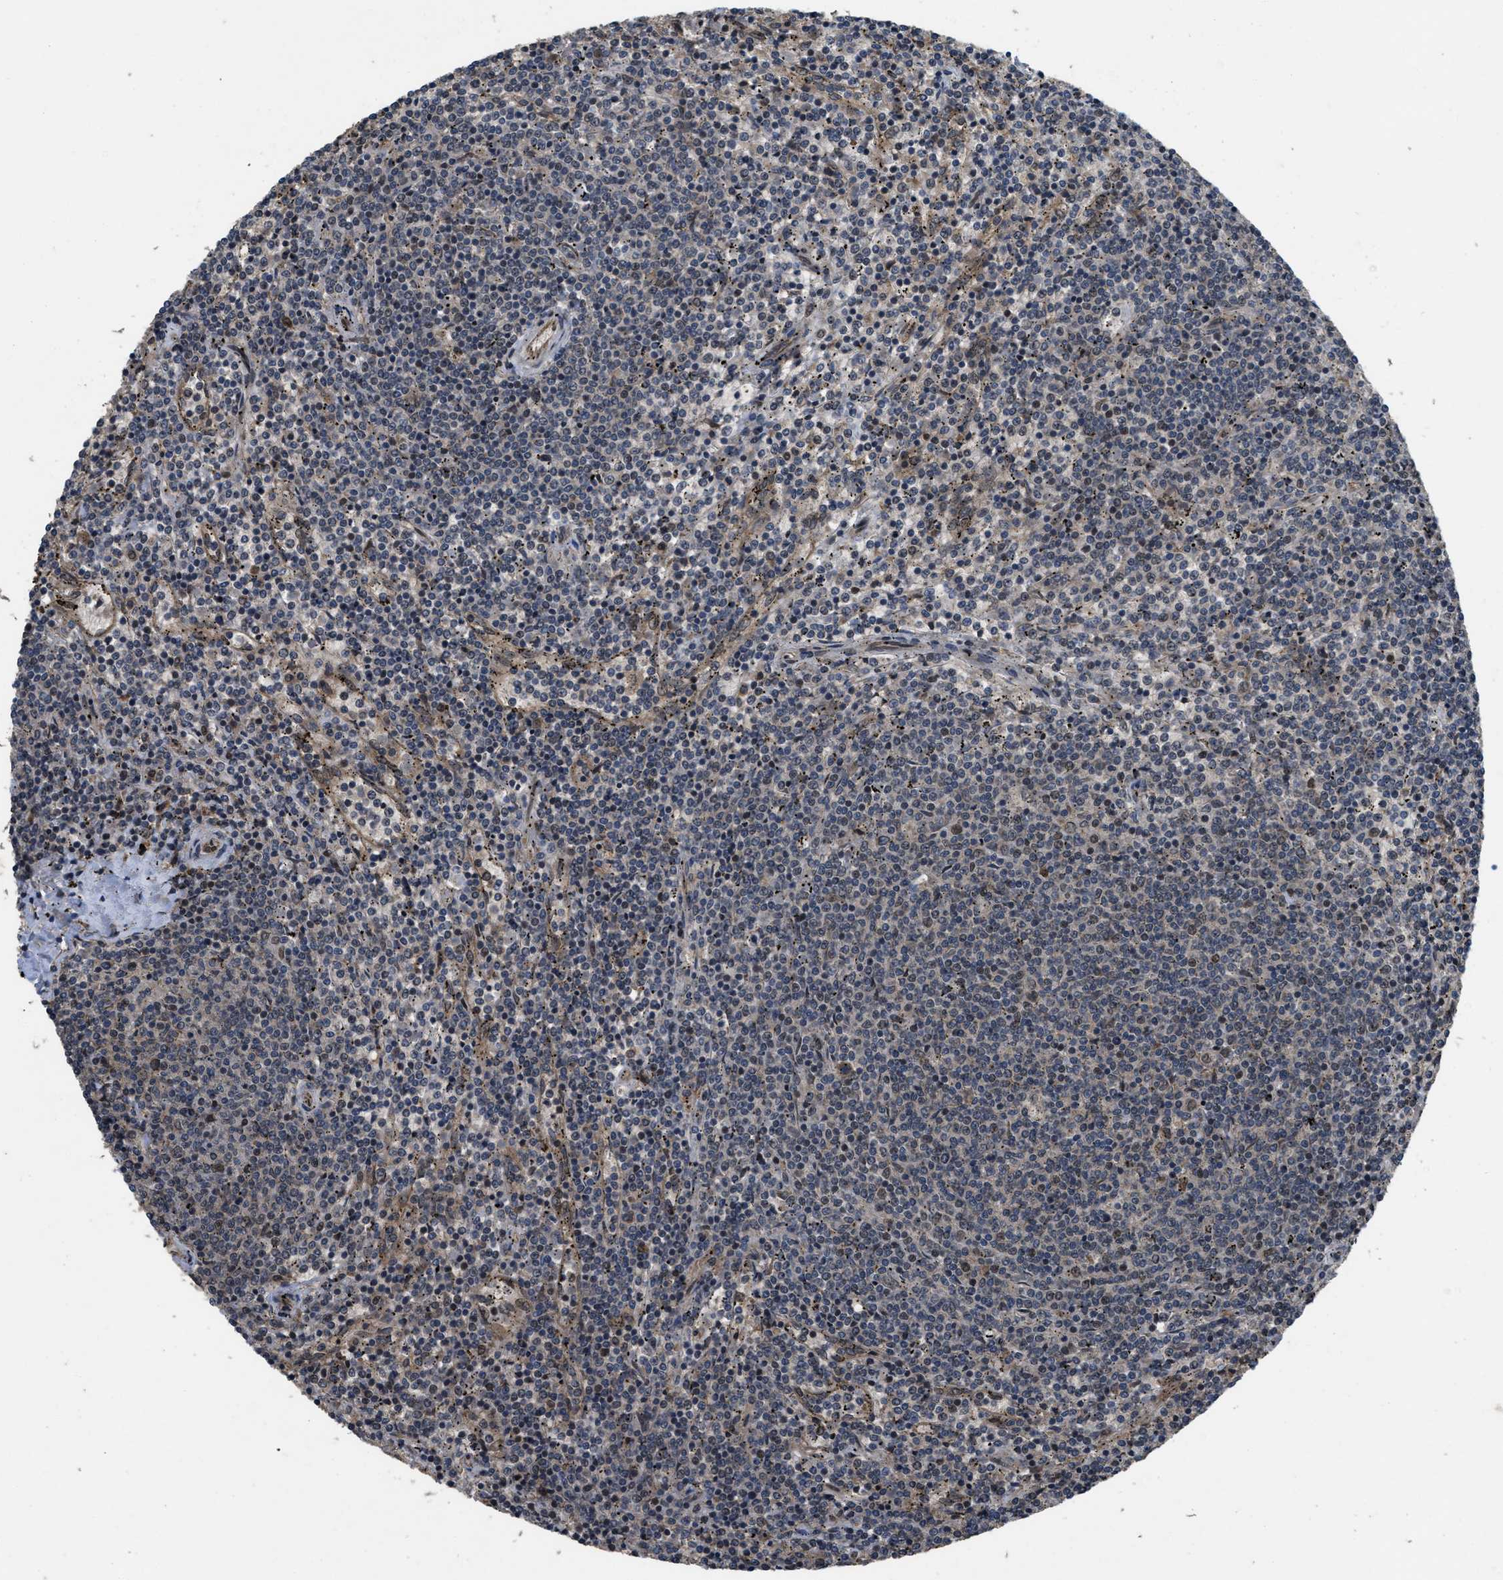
{"staining": {"intensity": "weak", "quantity": "25%-75%", "location": "cytoplasmic/membranous,nuclear"}, "tissue": "lymphoma", "cell_type": "Tumor cells", "image_type": "cancer", "snomed": [{"axis": "morphology", "description": "Malignant lymphoma, non-Hodgkin's type, Low grade"}, {"axis": "topography", "description": "Spleen"}], "caption": "This image exhibits immunohistochemistry (IHC) staining of low-grade malignant lymphoma, non-Hodgkin's type, with low weak cytoplasmic/membranous and nuclear expression in approximately 25%-75% of tumor cells.", "gene": "SPTLC1", "patient": {"sex": "female", "age": 50}}